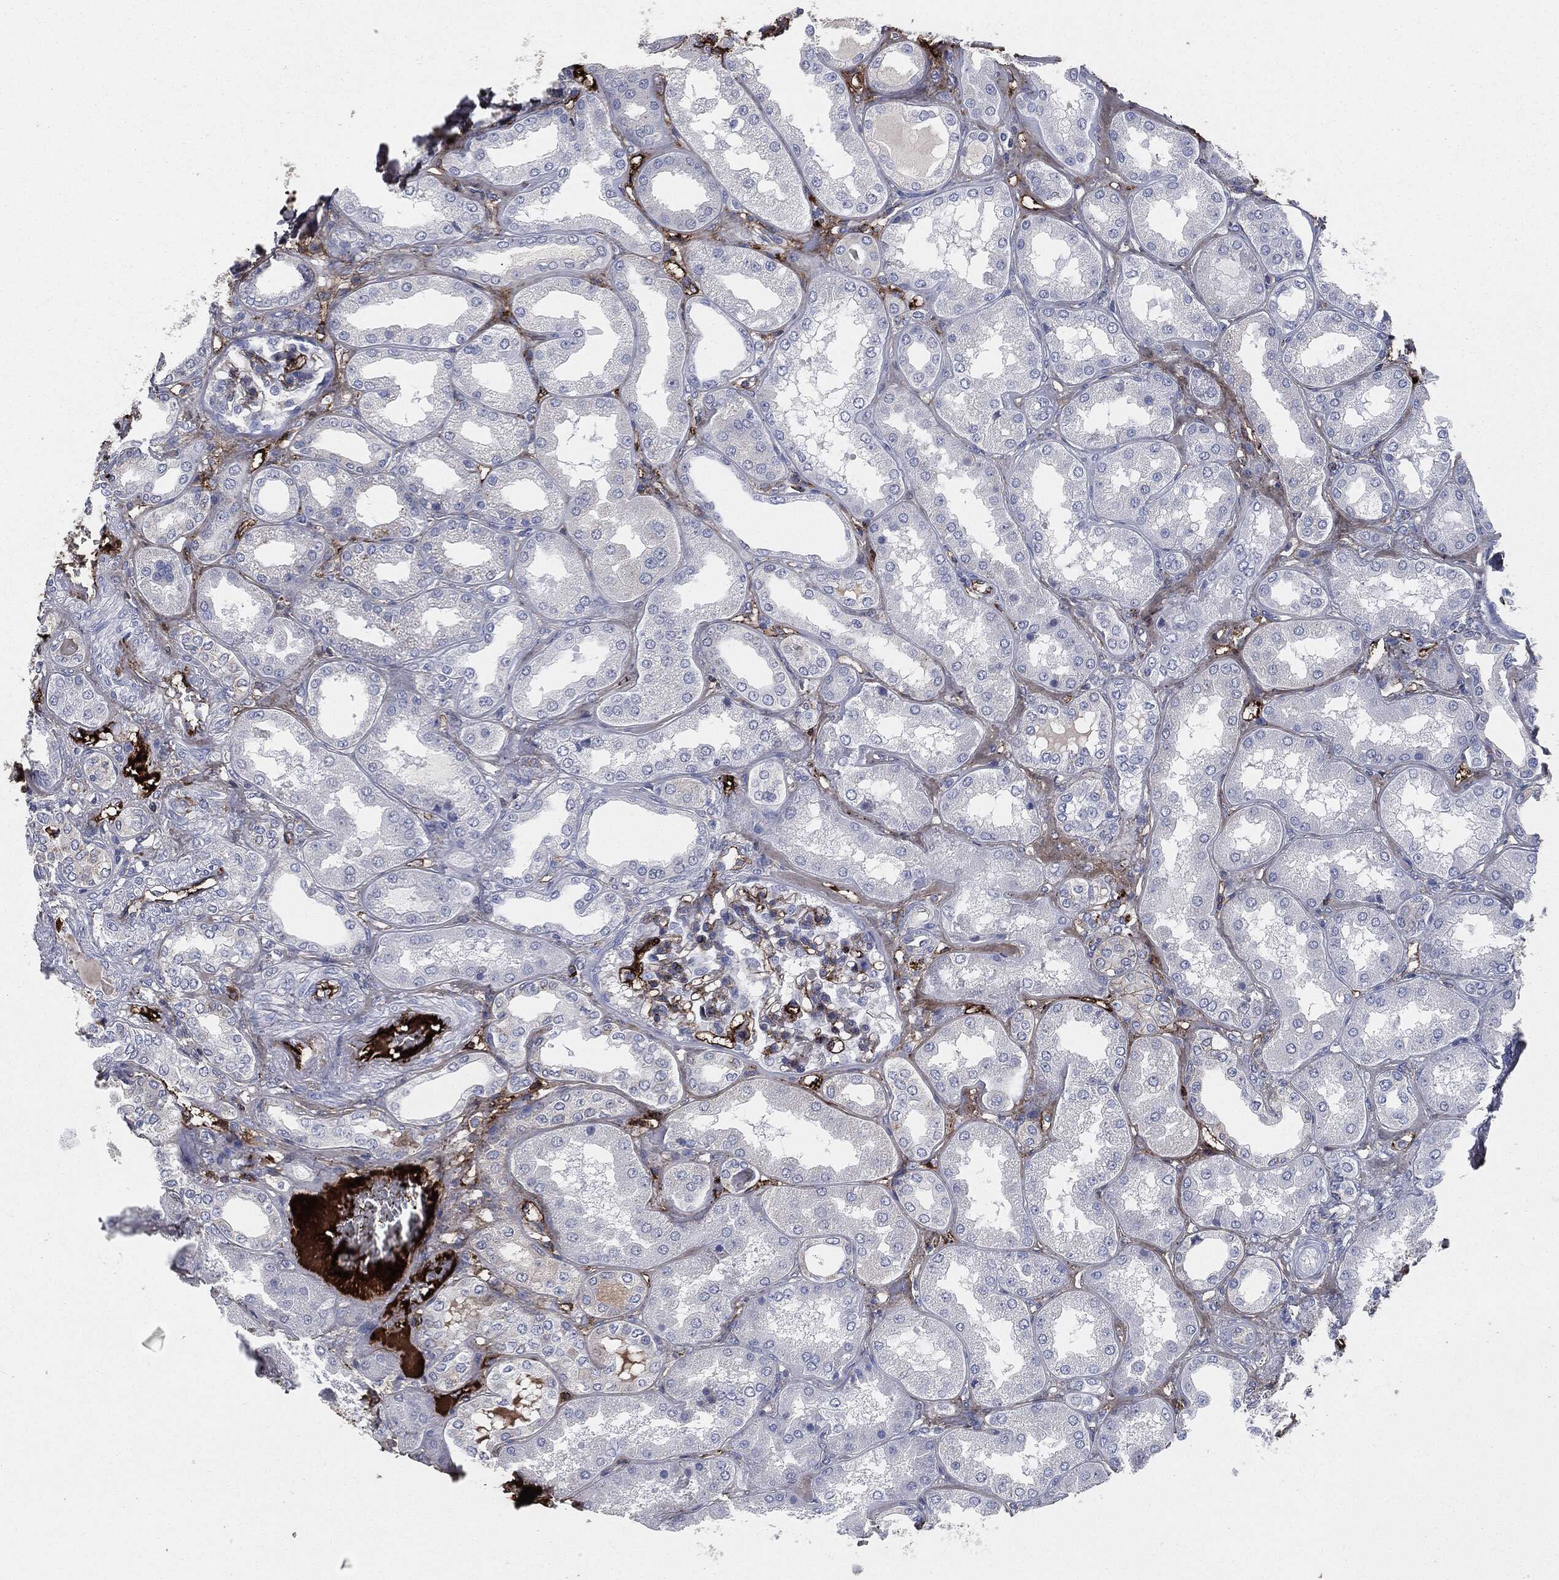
{"staining": {"intensity": "strong", "quantity": "<25%", "location": "cytoplasmic/membranous"}, "tissue": "kidney", "cell_type": "Cells in glomeruli", "image_type": "normal", "snomed": [{"axis": "morphology", "description": "Normal tissue, NOS"}, {"axis": "topography", "description": "Kidney"}], "caption": "Protein expression analysis of benign kidney exhibits strong cytoplasmic/membranous staining in approximately <25% of cells in glomeruli. (Brightfield microscopy of DAB IHC at high magnification).", "gene": "APOB", "patient": {"sex": "female", "age": 56}}